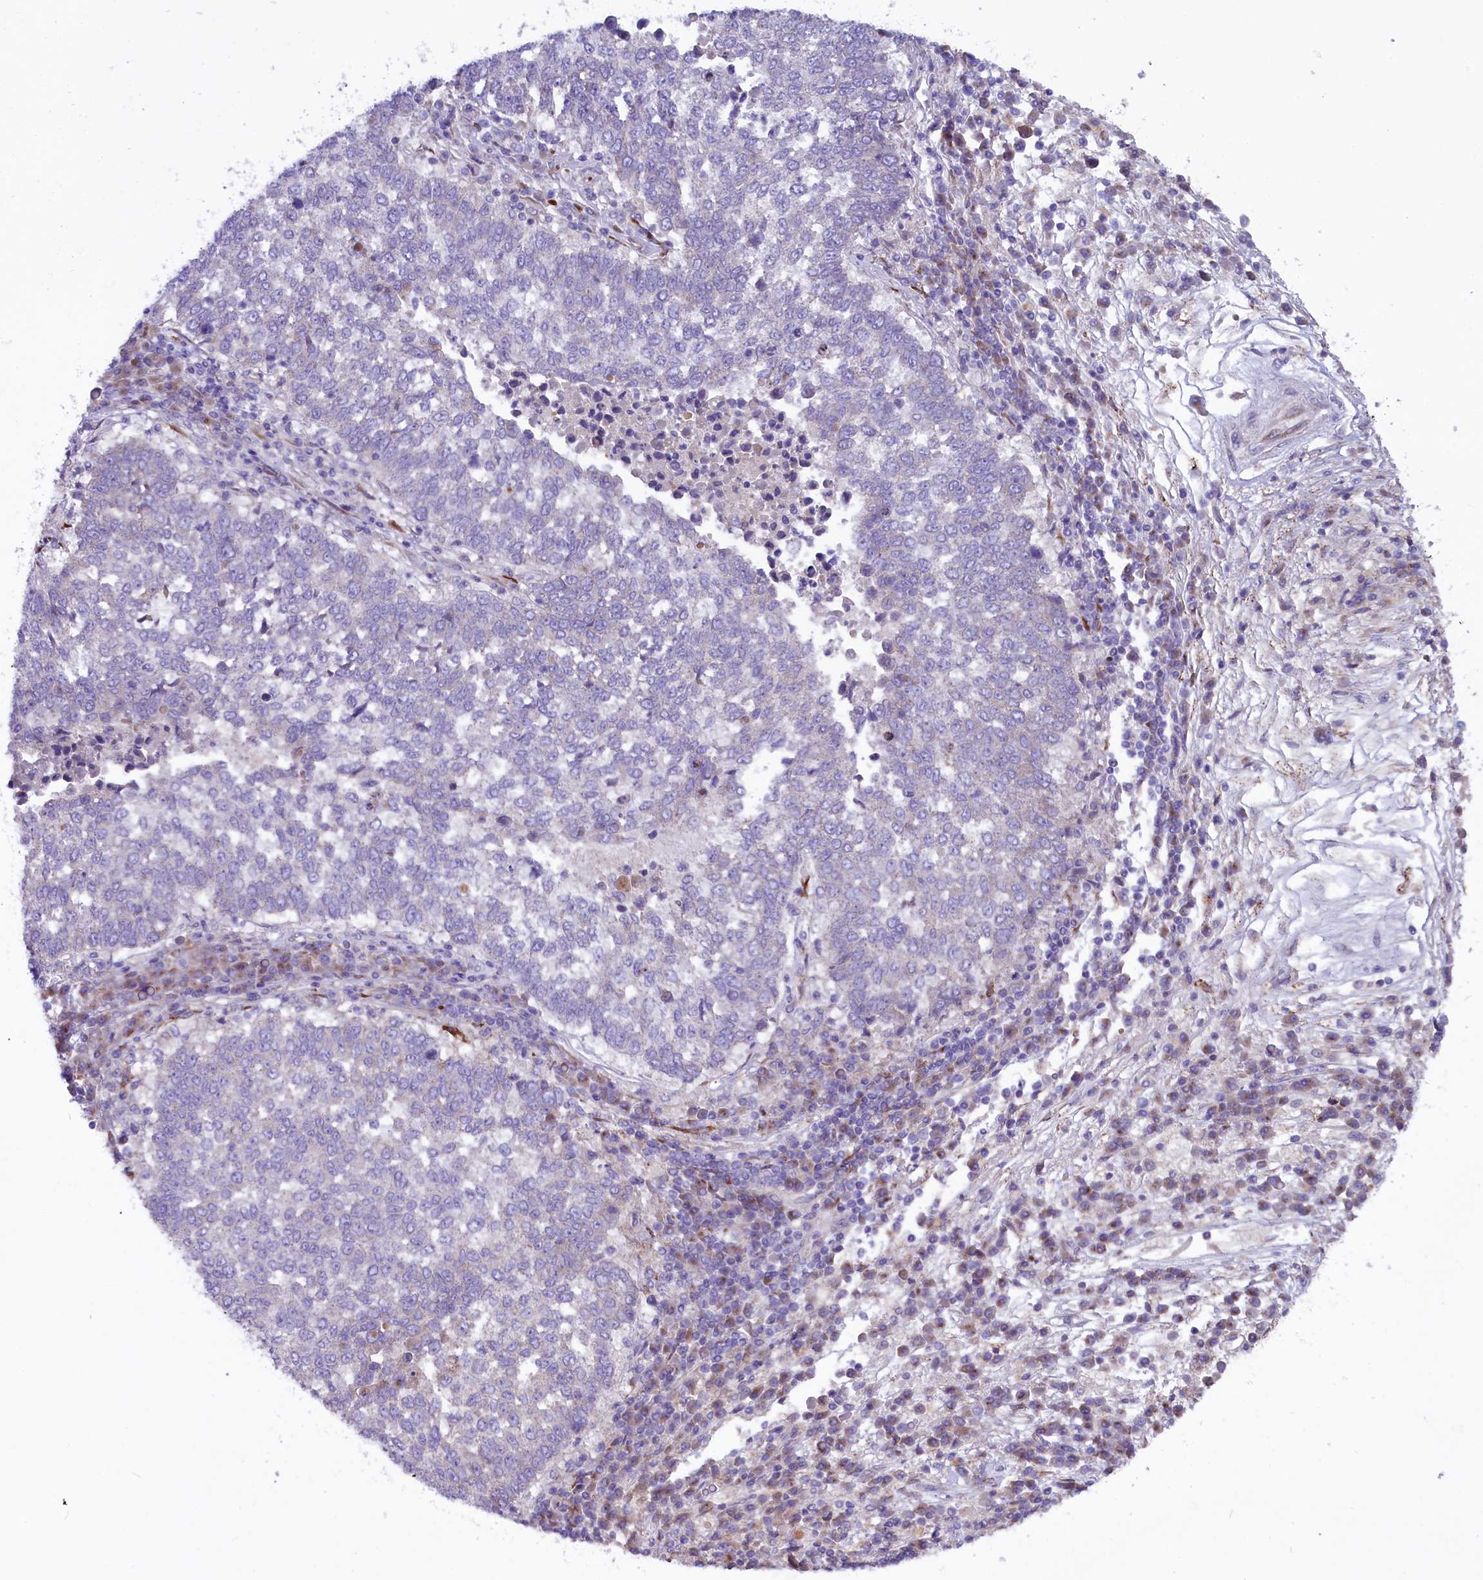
{"staining": {"intensity": "negative", "quantity": "none", "location": "none"}, "tissue": "lung cancer", "cell_type": "Tumor cells", "image_type": "cancer", "snomed": [{"axis": "morphology", "description": "Squamous cell carcinoma, NOS"}, {"axis": "topography", "description": "Lung"}], "caption": "The immunohistochemistry (IHC) micrograph has no significant positivity in tumor cells of lung squamous cell carcinoma tissue.", "gene": "GPR108", "patient": {"sex": "male", "age": 73}}